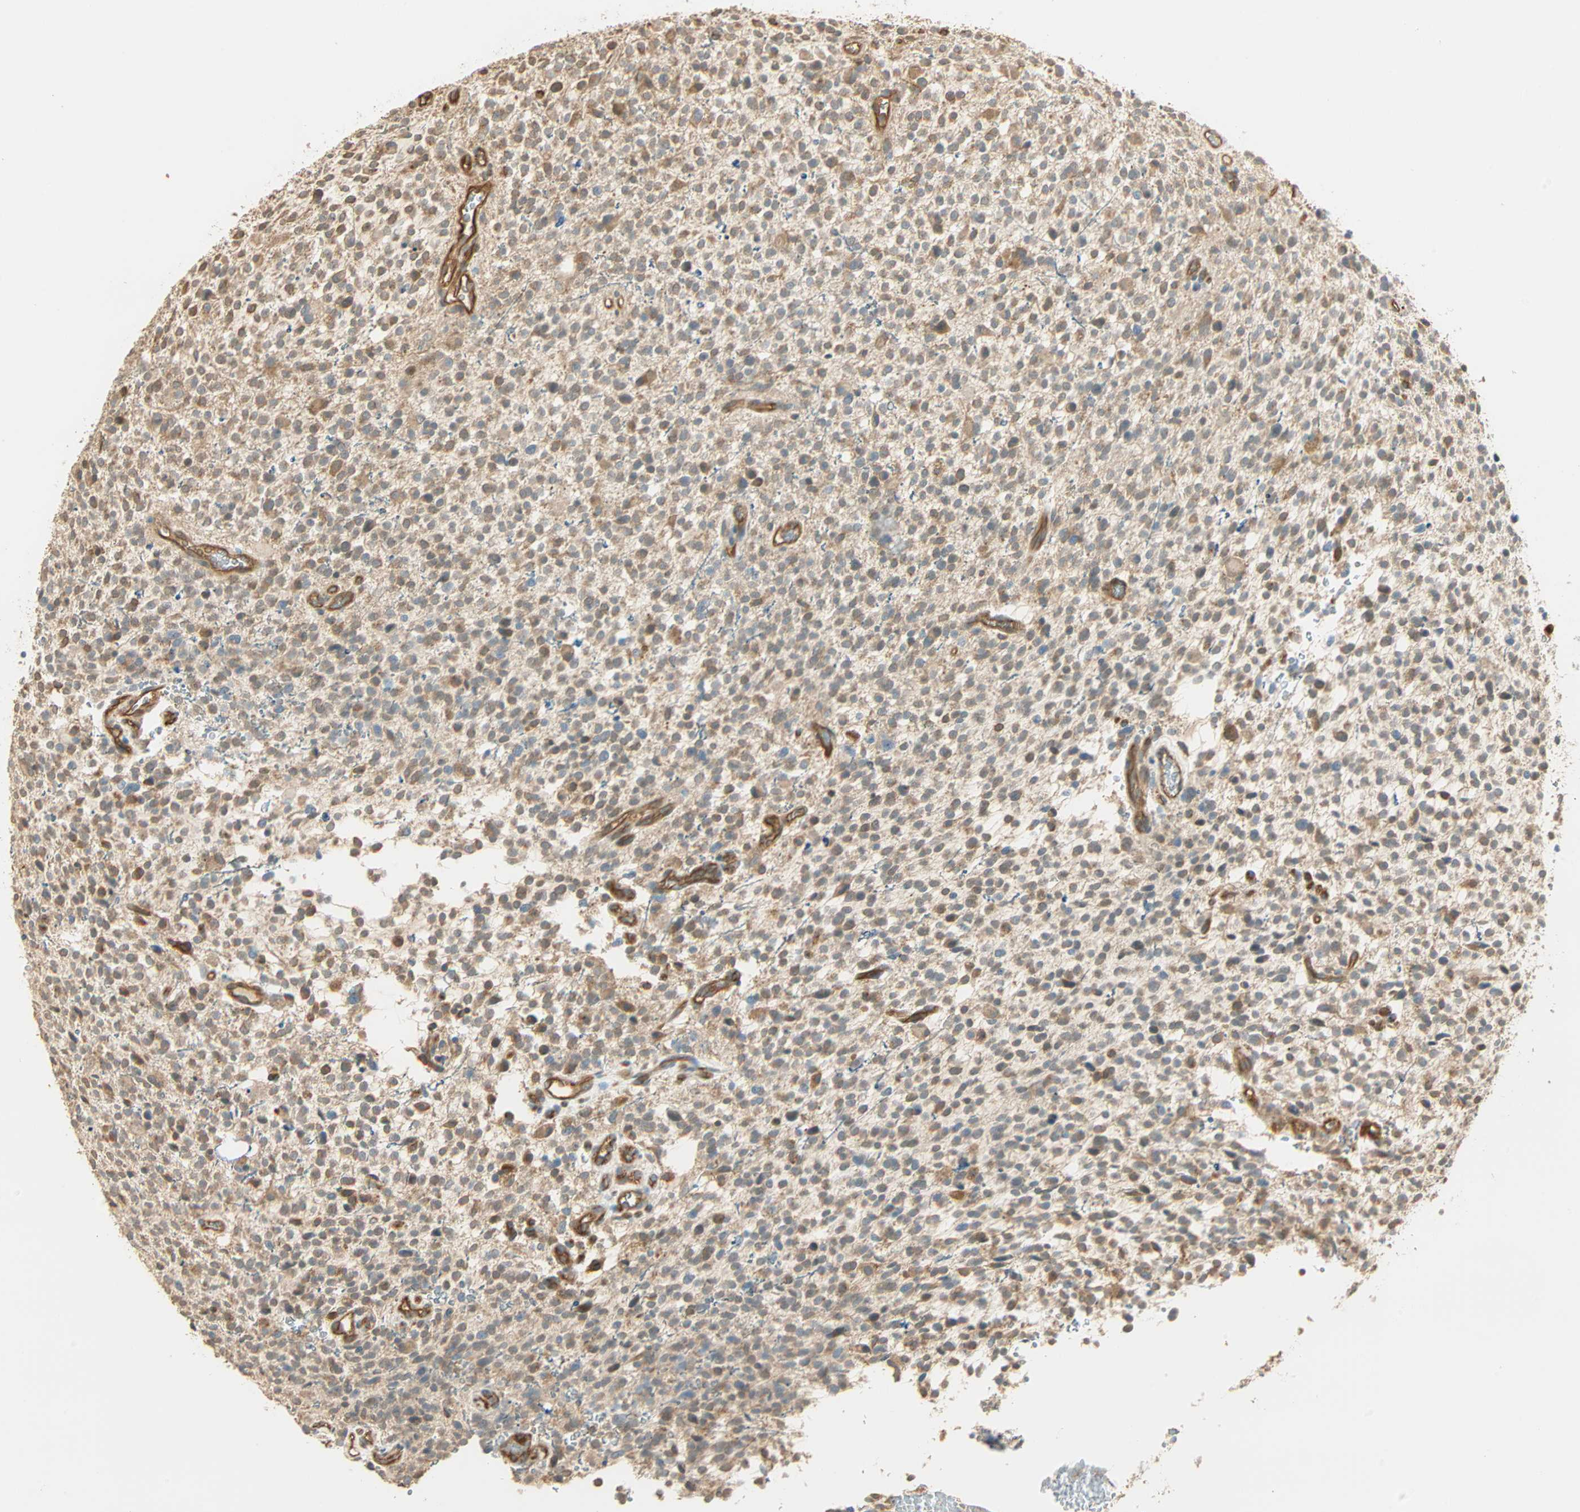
{"staining": {"intensity": "moderate", "quantity": "<25%", "location": "cytoplasmic/membranous"}, "tissue": "glioma", "cell_type": "Tumor cells", "image_type": "cancer", "snomed": [{"axis": "morphology", "description": "Glioma, malignant, High grade"}, {"axis": "topography", "description": "Brain"}], "caption": "Moderate cytoplasmic/membranous expression for a protein is present in about <25% of tumor cells of malignant high-grade glioma using IHC.", "gene": "GALK1", "patient": {"sex": "male", "age": 48}}